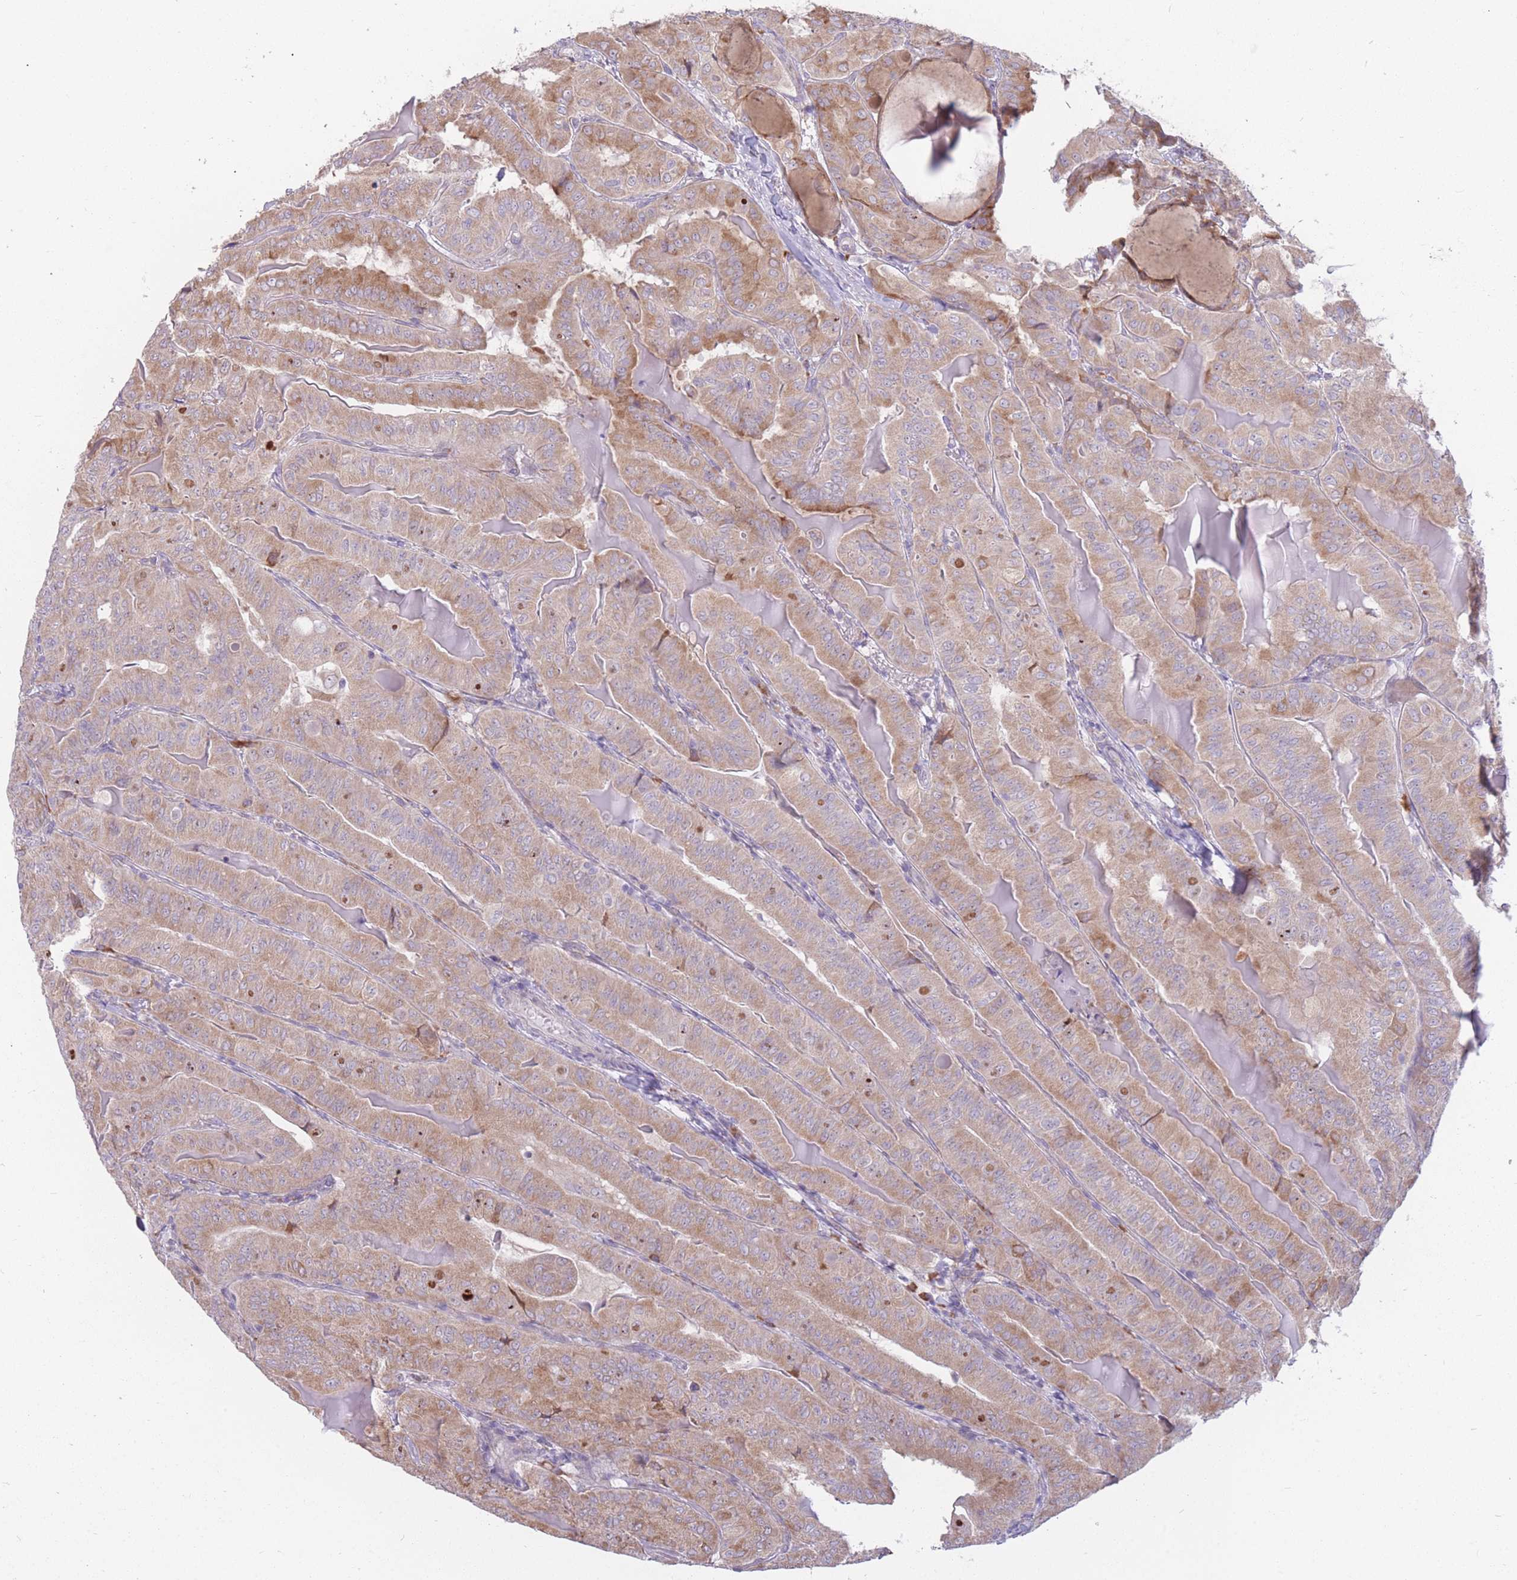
{"staining": {"intensity": "weak", "quantity": ">75%", "location": "cytoplasmic/membranous"}, "tissue": "thyroid cancer", "cell_type": "Tumor cells", "image_type": "cancer", "snomed": [{"axis": "morphology", "description": "Papillary adenocarcinoma, NOS"}, {"axis": "topography", "description": "Thyroid gland"}], "caption": "Immunohistochemical staining of papillary adenocarcinoma (thyroid) displays low levels of weak cytoplasmic/membranous protein expression in approximately >75% of tumor cells. (Stains: DAB in brown, nuclei in blue, Microscopy: brightfield microscopy at high magnification).", "gene": "TRAPPC5", "patient": {"sex": "female", "age": 68}}